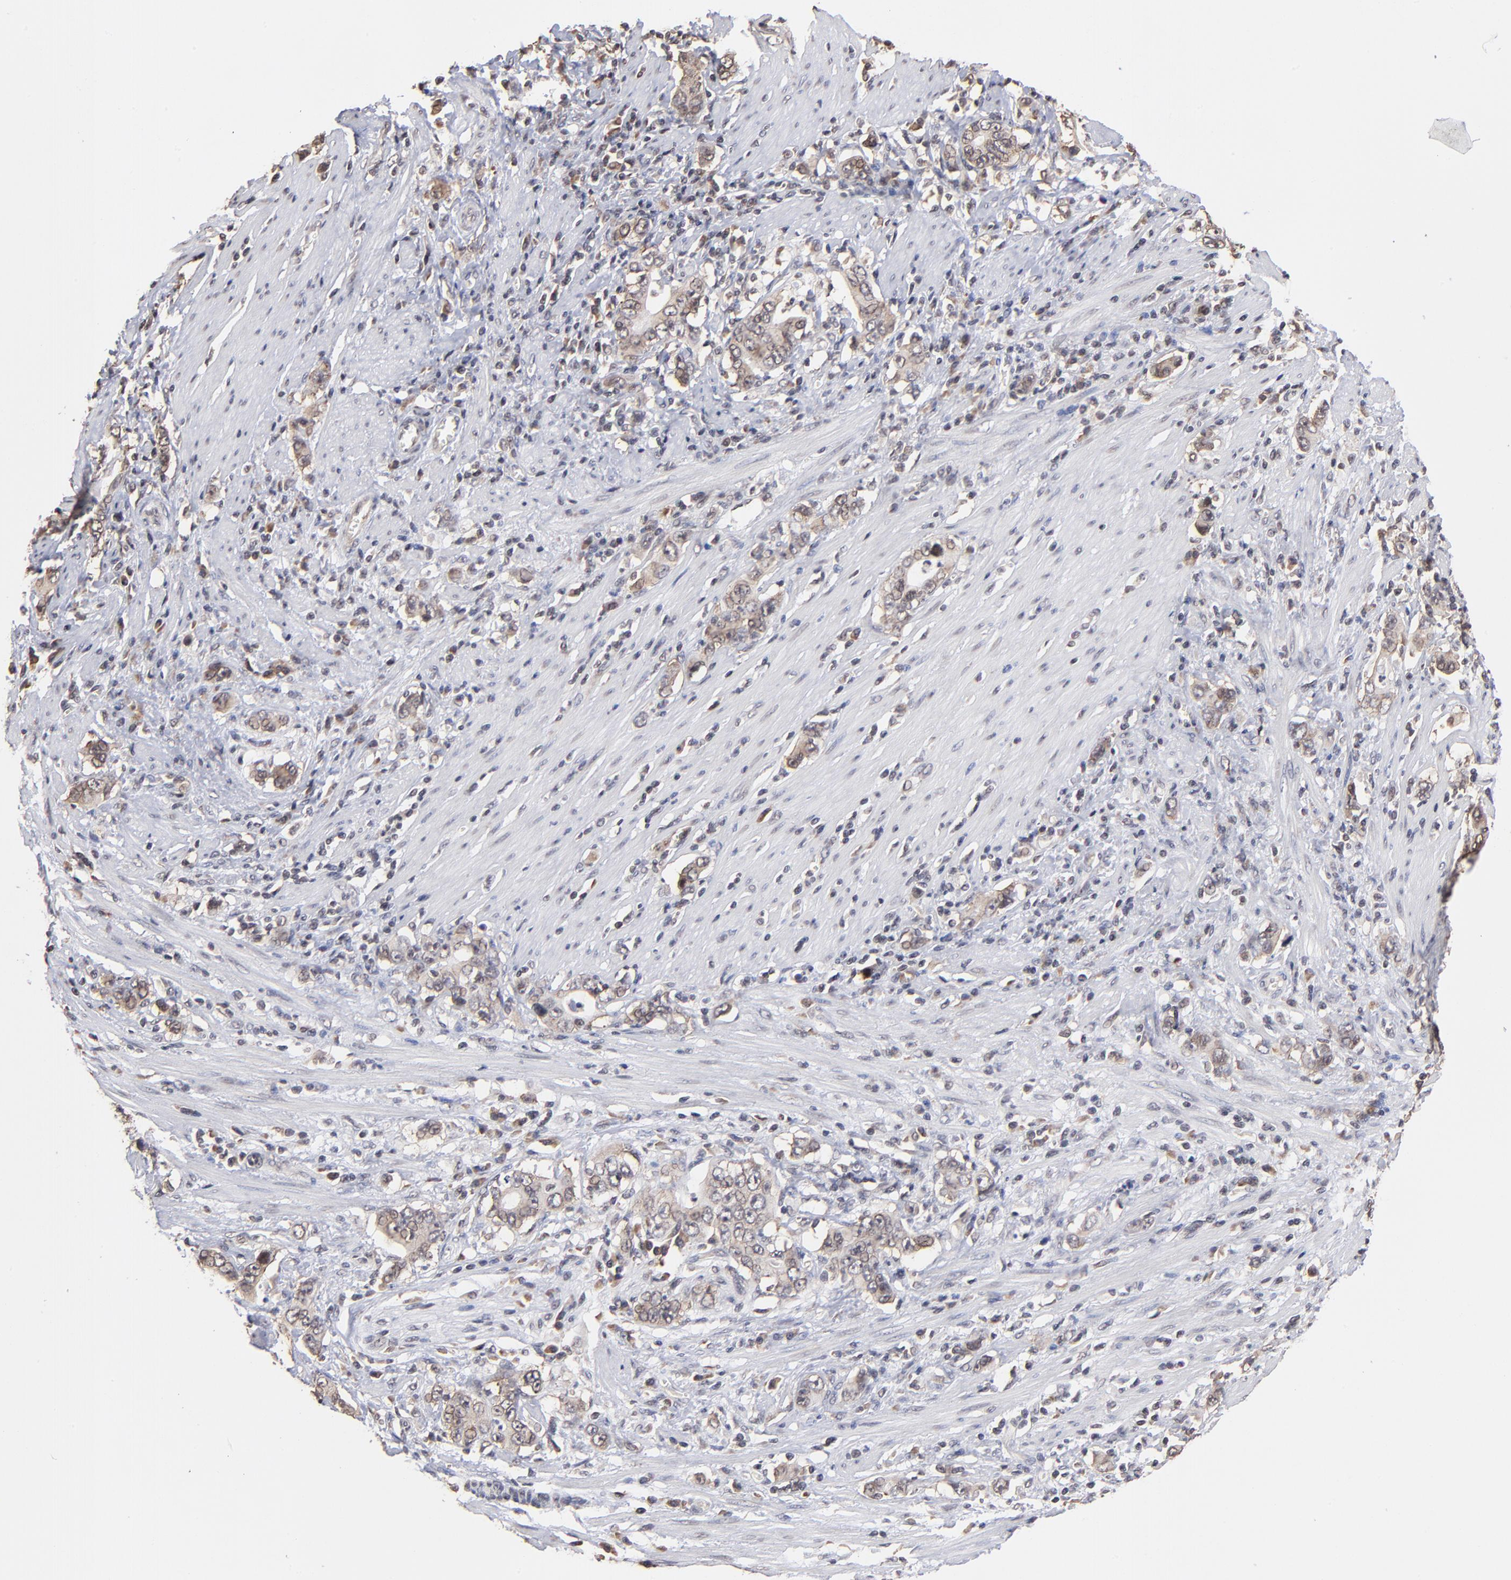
{"staining": {"intensity": "weak", "quantity": ">75%", "location": "cytoplasmic/membranous"}, "tissue": "stomach cancer", "cell_type": "Tumor cells", "image_type": "cancer", "snomed": [{"axis": "morphology", "description": "Adenocarcinoma, NOS"}, {"axis": "topography", "description": "Stomach, lower"}], "caption": "This micrograph reveals IHC staining of human stomach cancer, with low weak cytoplasmic/membranous expression in about >75% of tumor cells.", "gene": "BRPF1", "patient": {"sex": "female", "age": 72}}